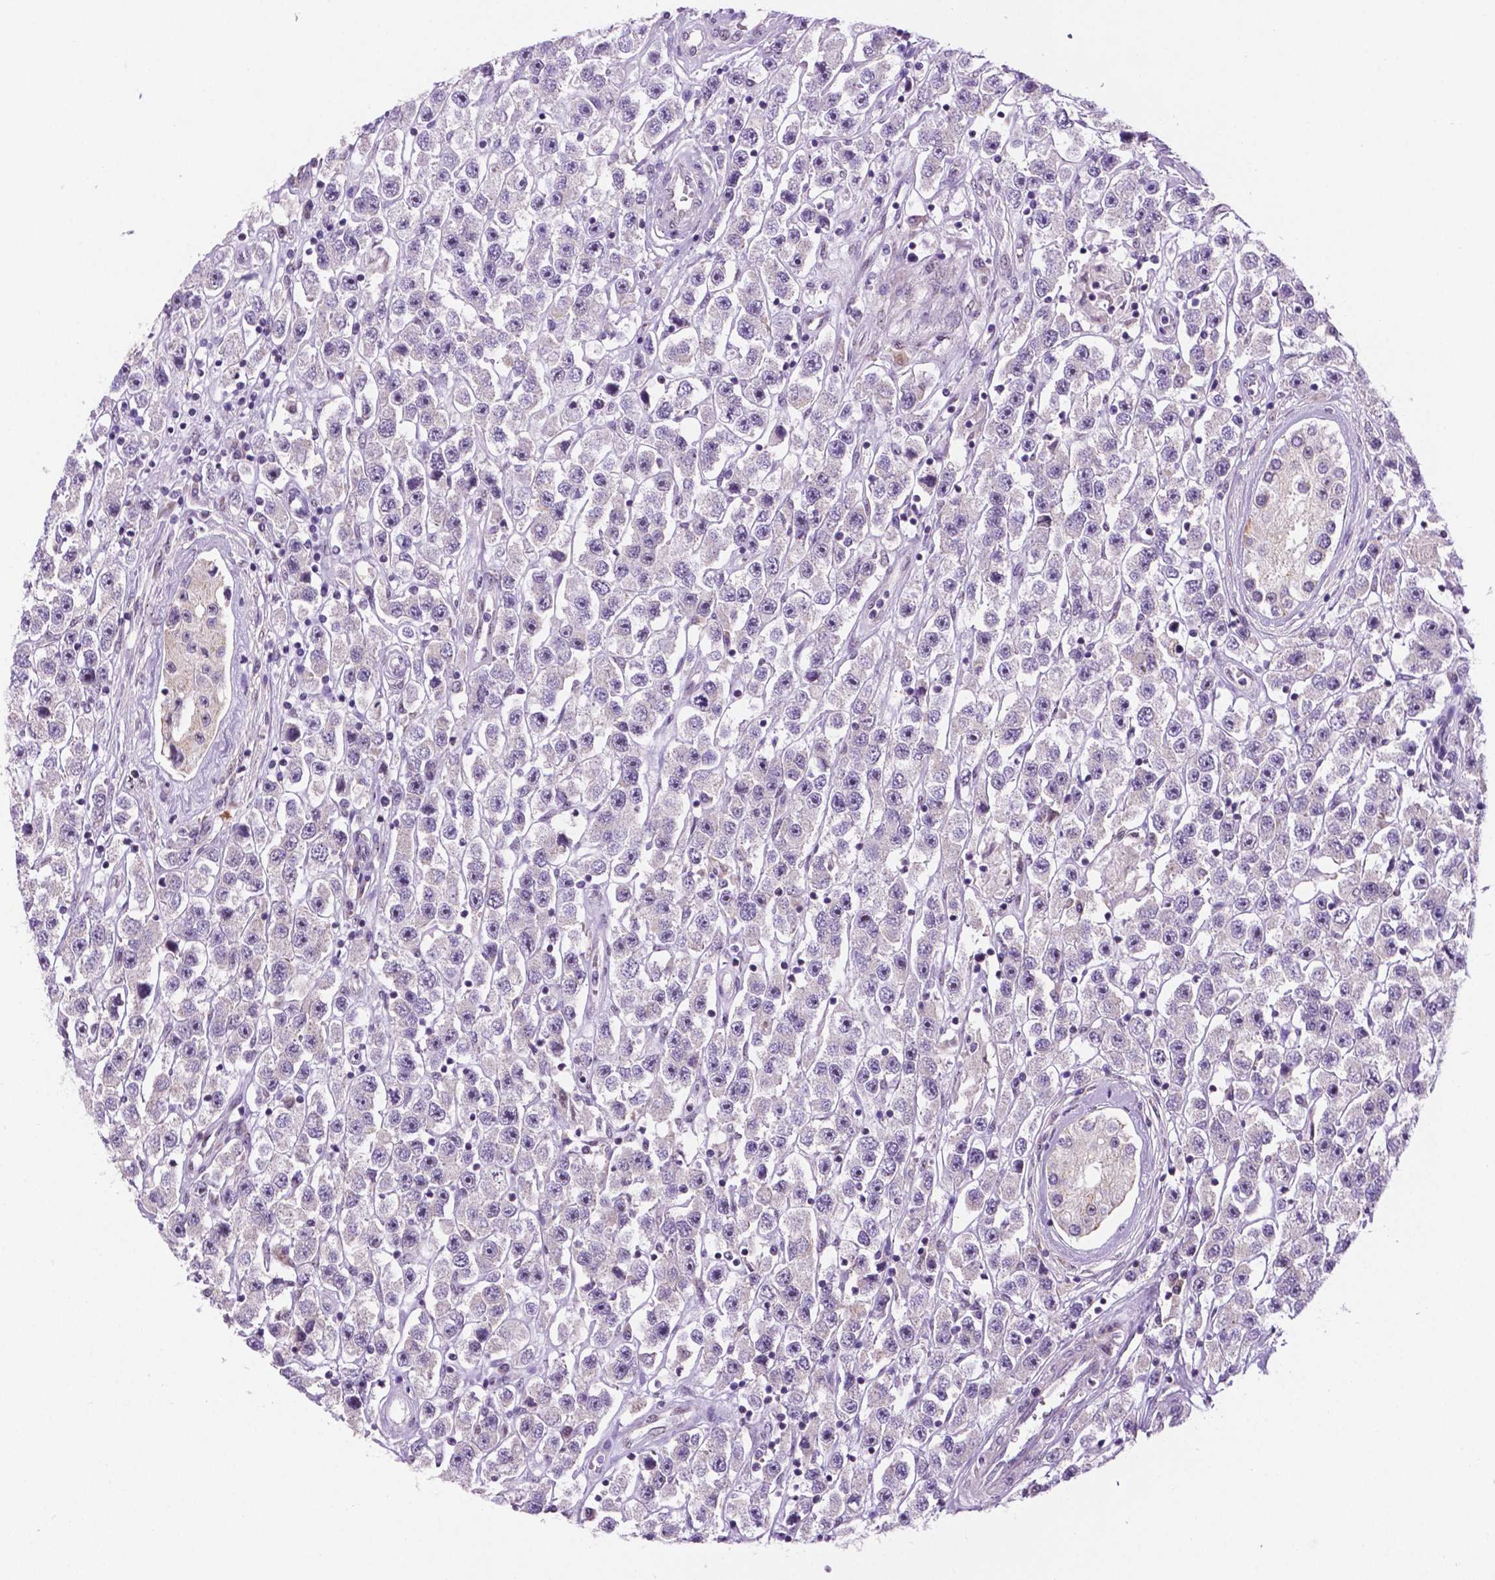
{"staining": {"intensity": "negative", "quantity": "none", "location": "none"}, "tissue": "testis cancer", "cell_type": "Tumor cells", "image_type": "cancer", "snomed": [{"axis": "morphology", "description": "Seminoma, NOS"}, {"axis": "topography", "description": "Testis"}], "caption": "Immunohistochemical staining of human testis seminoma shows no significant staining in tumor cells.", "gene": "C18orf21", "patient": {"sex": "male", "age": 45}}